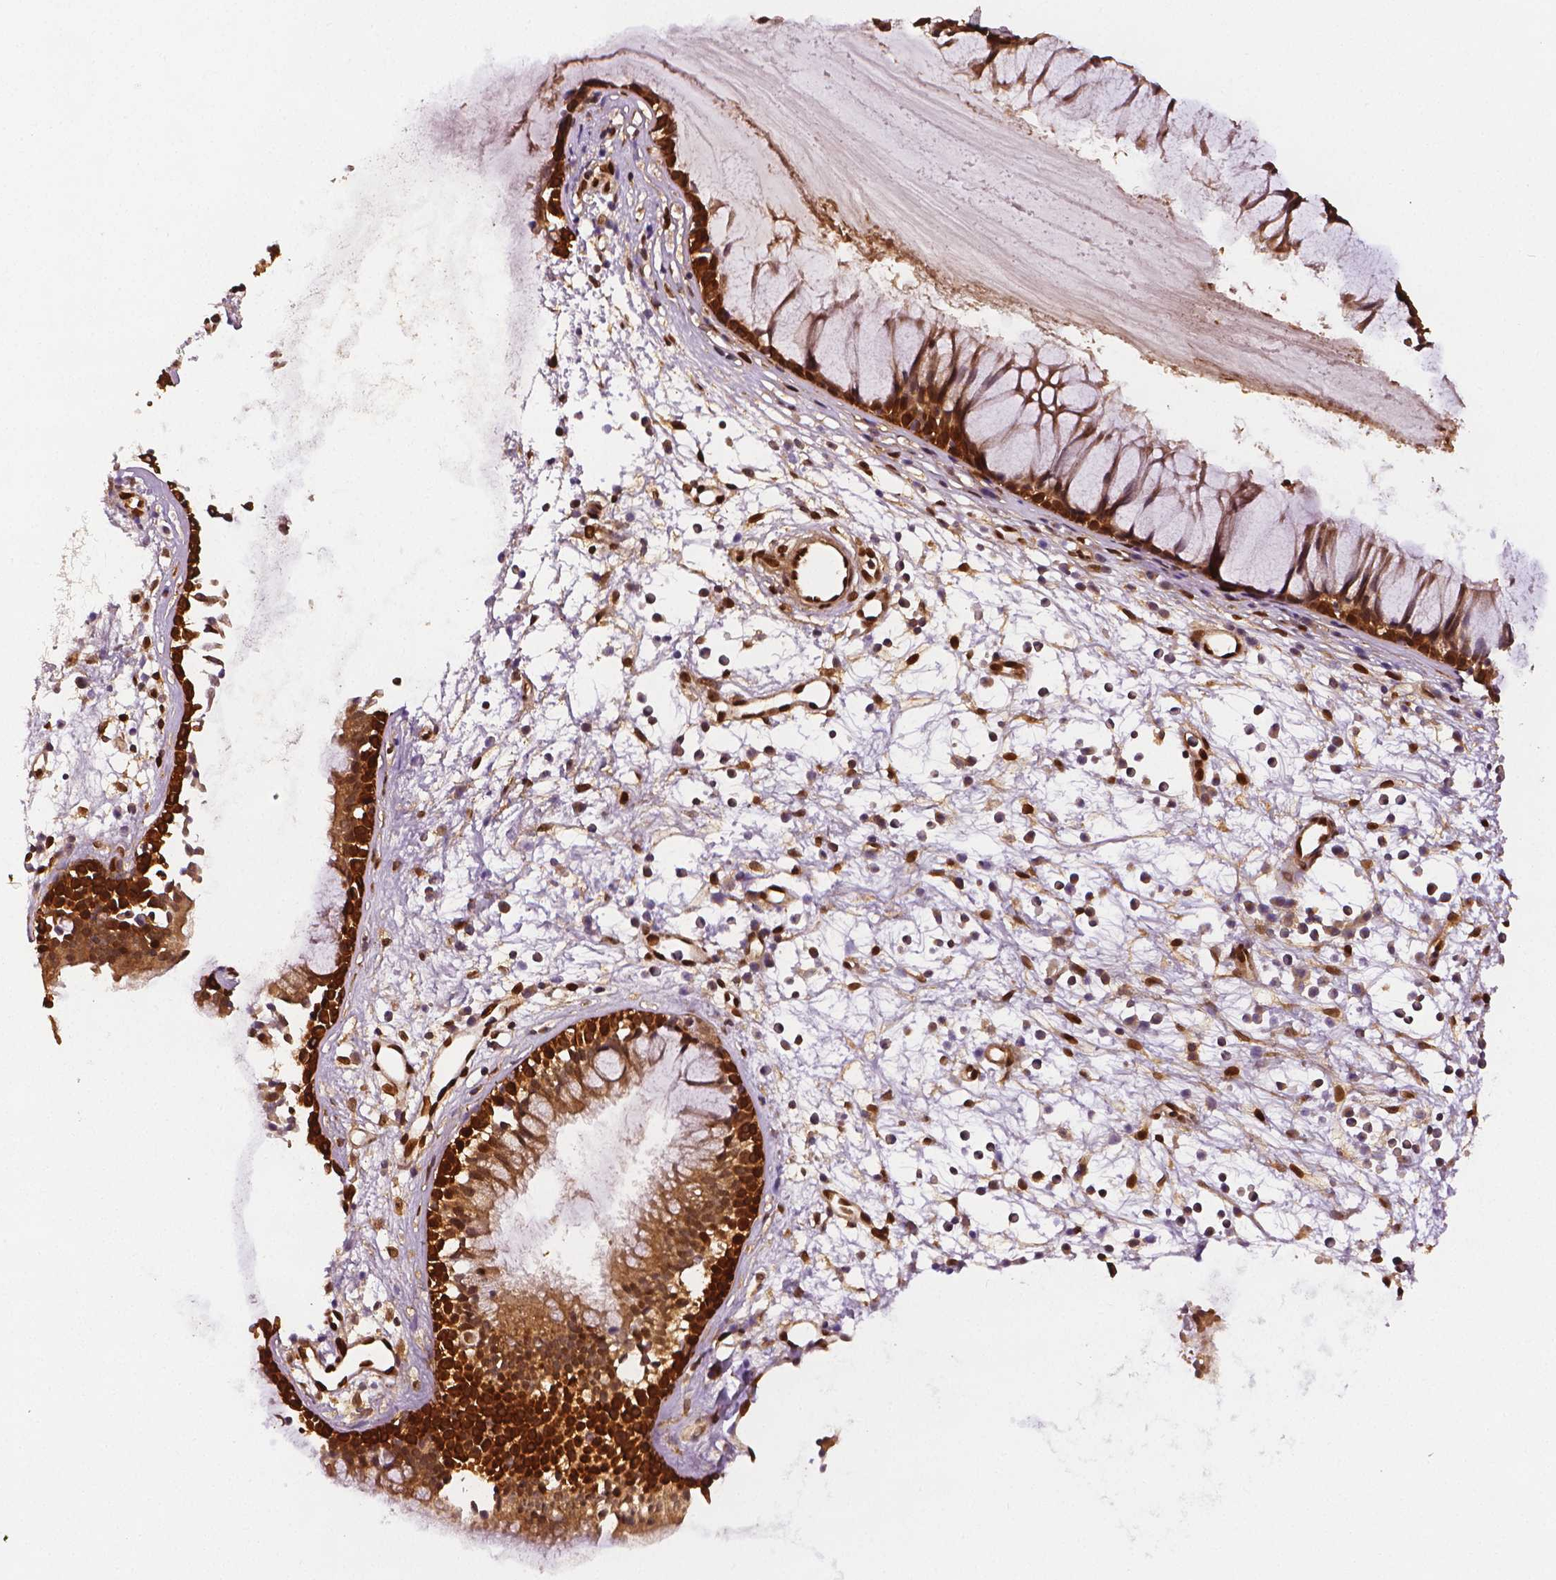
{"staining": {"intensity": "strong", "quantity": ">75%", "location": "cytoplasmic/membranous"}, "tissue": "nasopharynx", "cell_type": "Respiratory epithelial cells", "image_type": "normal", "snomed": [{"axis": "morphology", "description": "Normal tissue, NOS"}, {"axis": "topography", "description": "Nasopharynx"}], "caption": "Respiratory epithelial cells reveal high levels of strong cytoplasmic/membranous positivity in approximately >75% of cells in normal human nasopharynx.", "gene": "STAT3", "patient": {"sex": "male", "age": 77}}